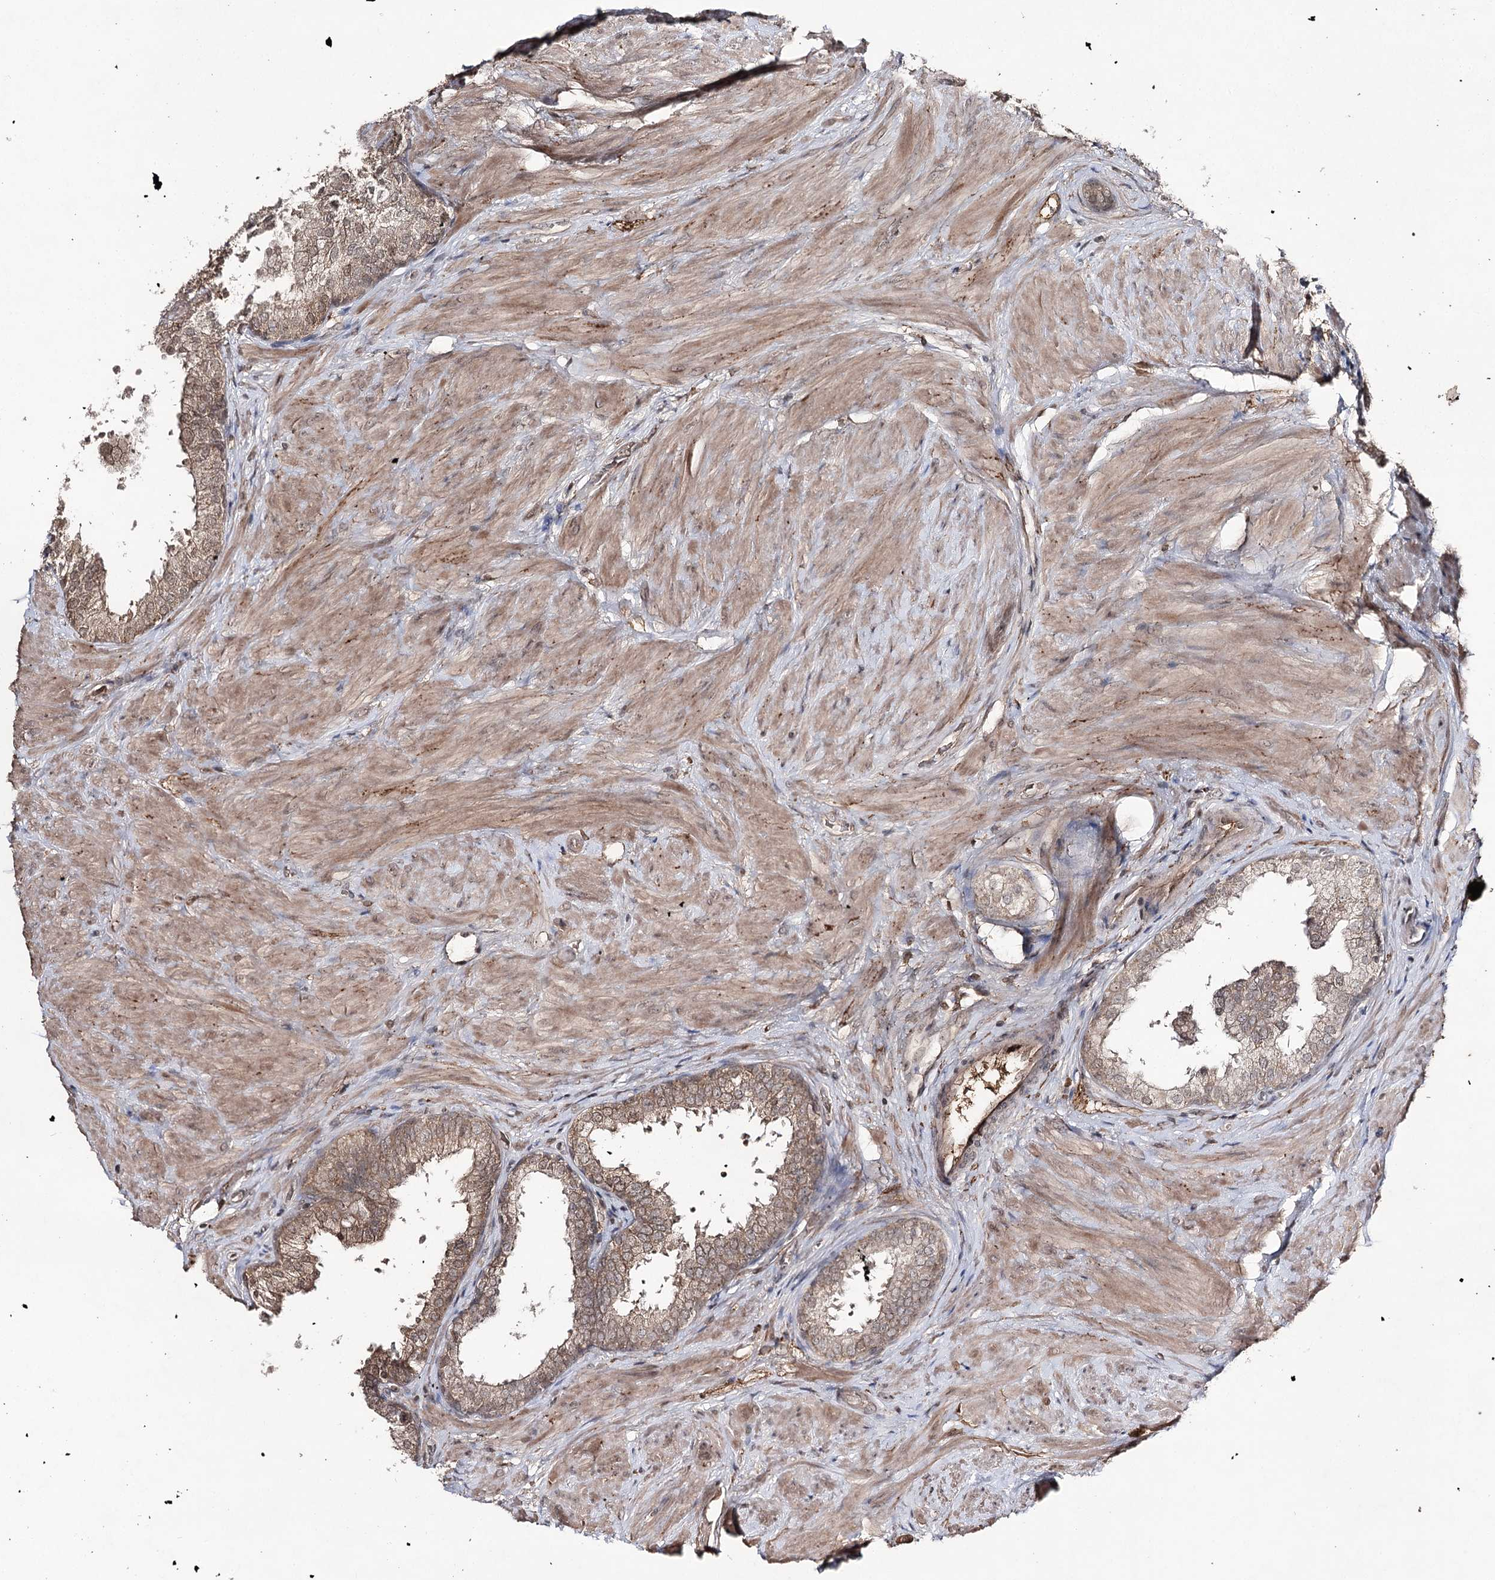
{"staining": {"intensity": "moderate", "quantity": "25%-75%", "location": "cytoplasmic/membranous"}, "tissue": "prostate", "cell_type": "Glandular cells", "image_type": "normal", "snomed": [{"axis": "morphology", "description": "Normal tissue, NOS"}, {"axis": "topography", "description": "Prostate"}], "caption": "IHC of benign human prostate exhibits medium levels of moderate cytoplasmic/membranous expression in about 25%-75% of glandular cells. (DAB = brown stain, brightfield microscopy at high magnification).", "gene": "SYNGR3", "patient": {"sex": "male", "age": 48}}